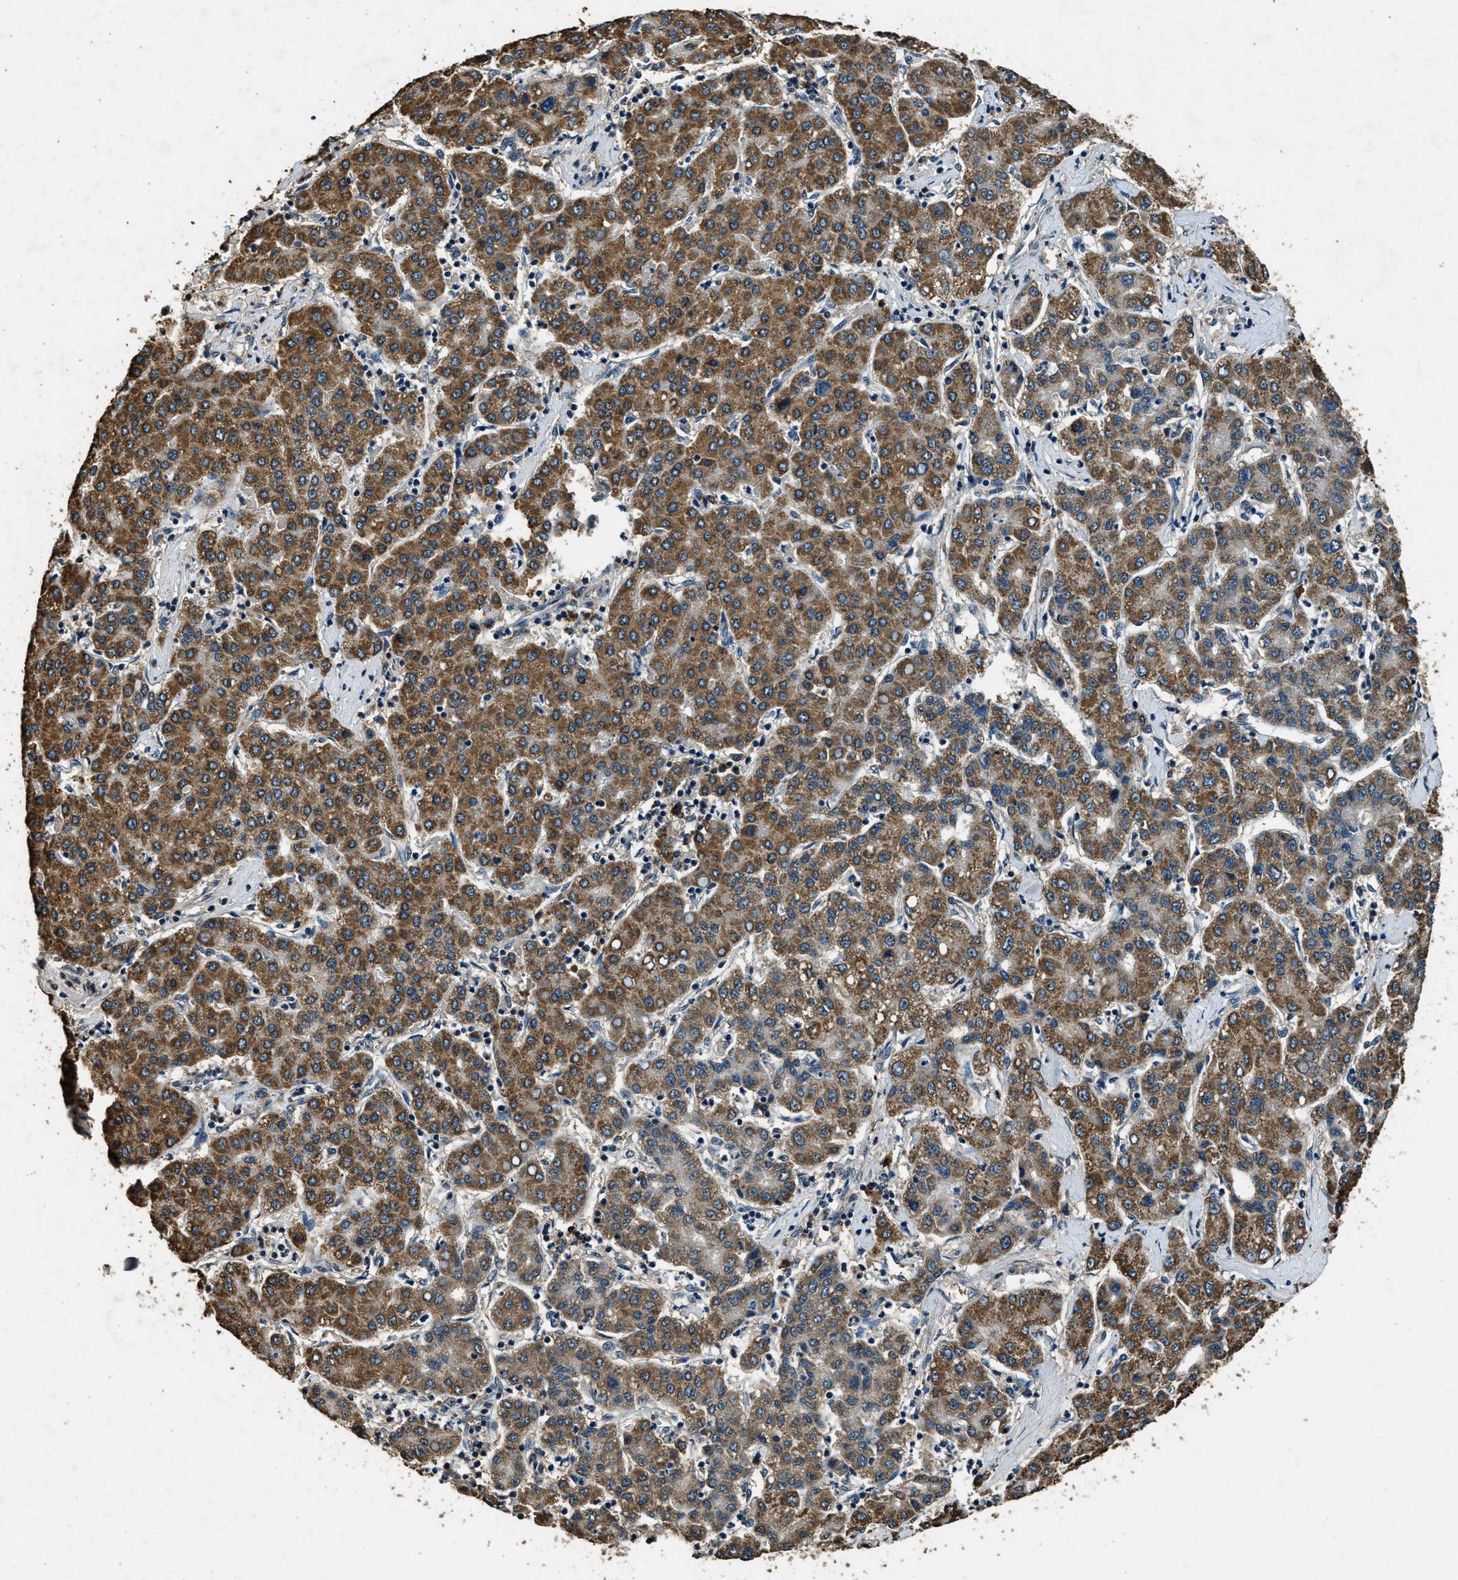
{"staining": {"intensity": "moderate", "quantity": ">75%", "location": "cytoplasmic/membranous"}, "tissue": "liver cancer", "cell_type": "Tumor cells", "image_type": "cancer", "snomed": [{"axis": "morphology", "description": "Carcinoma, Hepatocellular, NOS"}, {"axis": "topography", "description": "Liver"}], "caption": "An immunohistochemistry (IHC) photomicrograph of tumor tissue is shown. Protein staining in brown labels moderate cytoplasmic/membranous positivity in hepatocellular carcinoma (liver) within tumor cells. Using DAB (brown) and hematoxylin (blue) stains, captured at high magnification using brightfield microscopy.", "gene": "SALL3", "patient": {"sex": "male", "age": 65}}